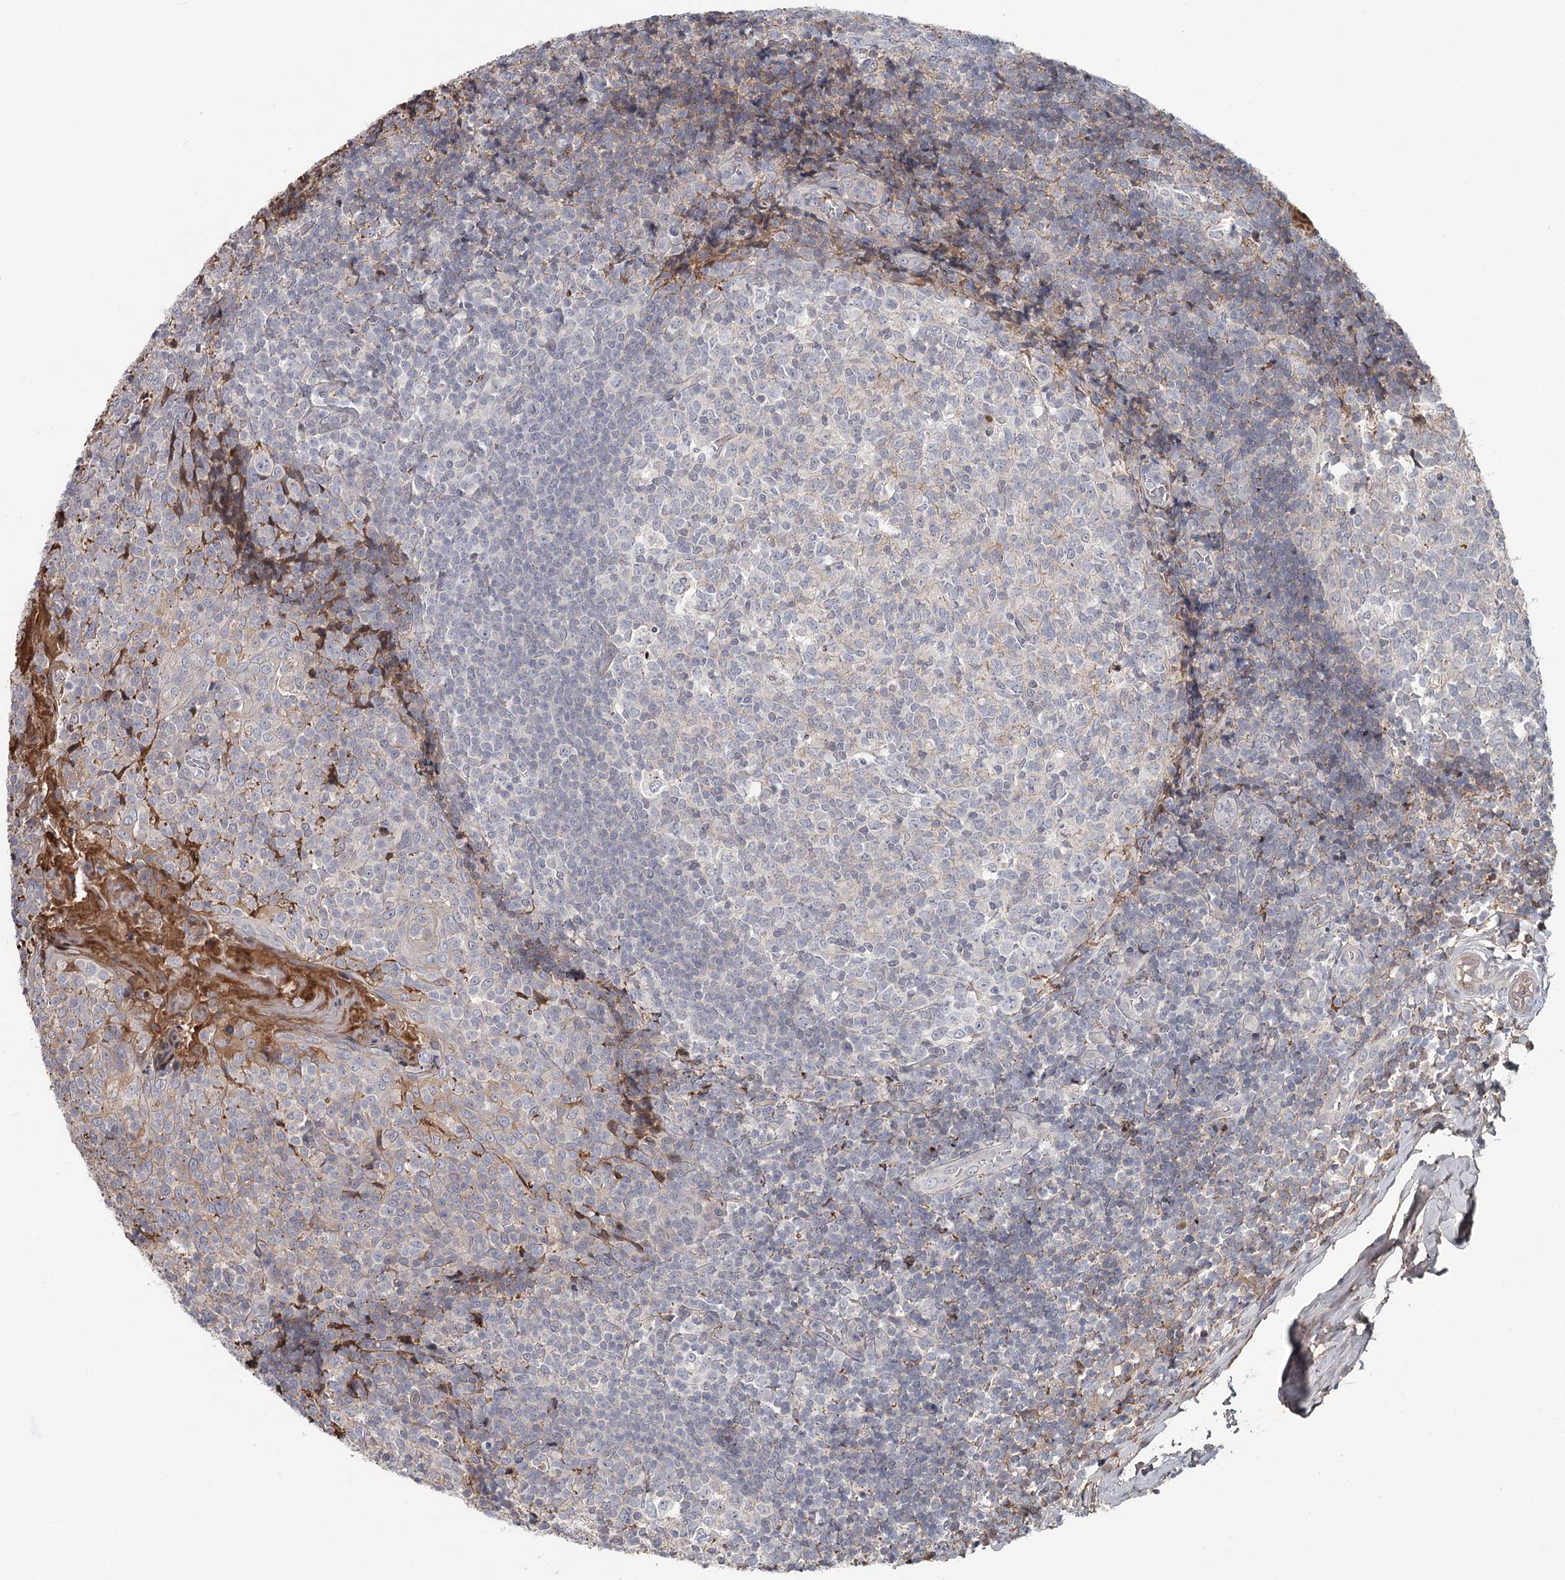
{"staining": {"intensity": "negative", "quantity": "none", "location": "none"}, "tissue": "tonsil", "cell_type": "Germinal center cells", "image_type": "normal", "snomed": [{"axis": "morphology", "description": "Normal tissue, NOS"}, {"axis": "topography", "description": "Tonsil"}], "caption": "Germinal center cells are negative for brown protein staining in unremarkable tonsil. (DAB (3,3'-diaminobenzidine) IHC, high magnification).", "gene": "DHRS9", "patient": {"sex": "female", "age": 19}}